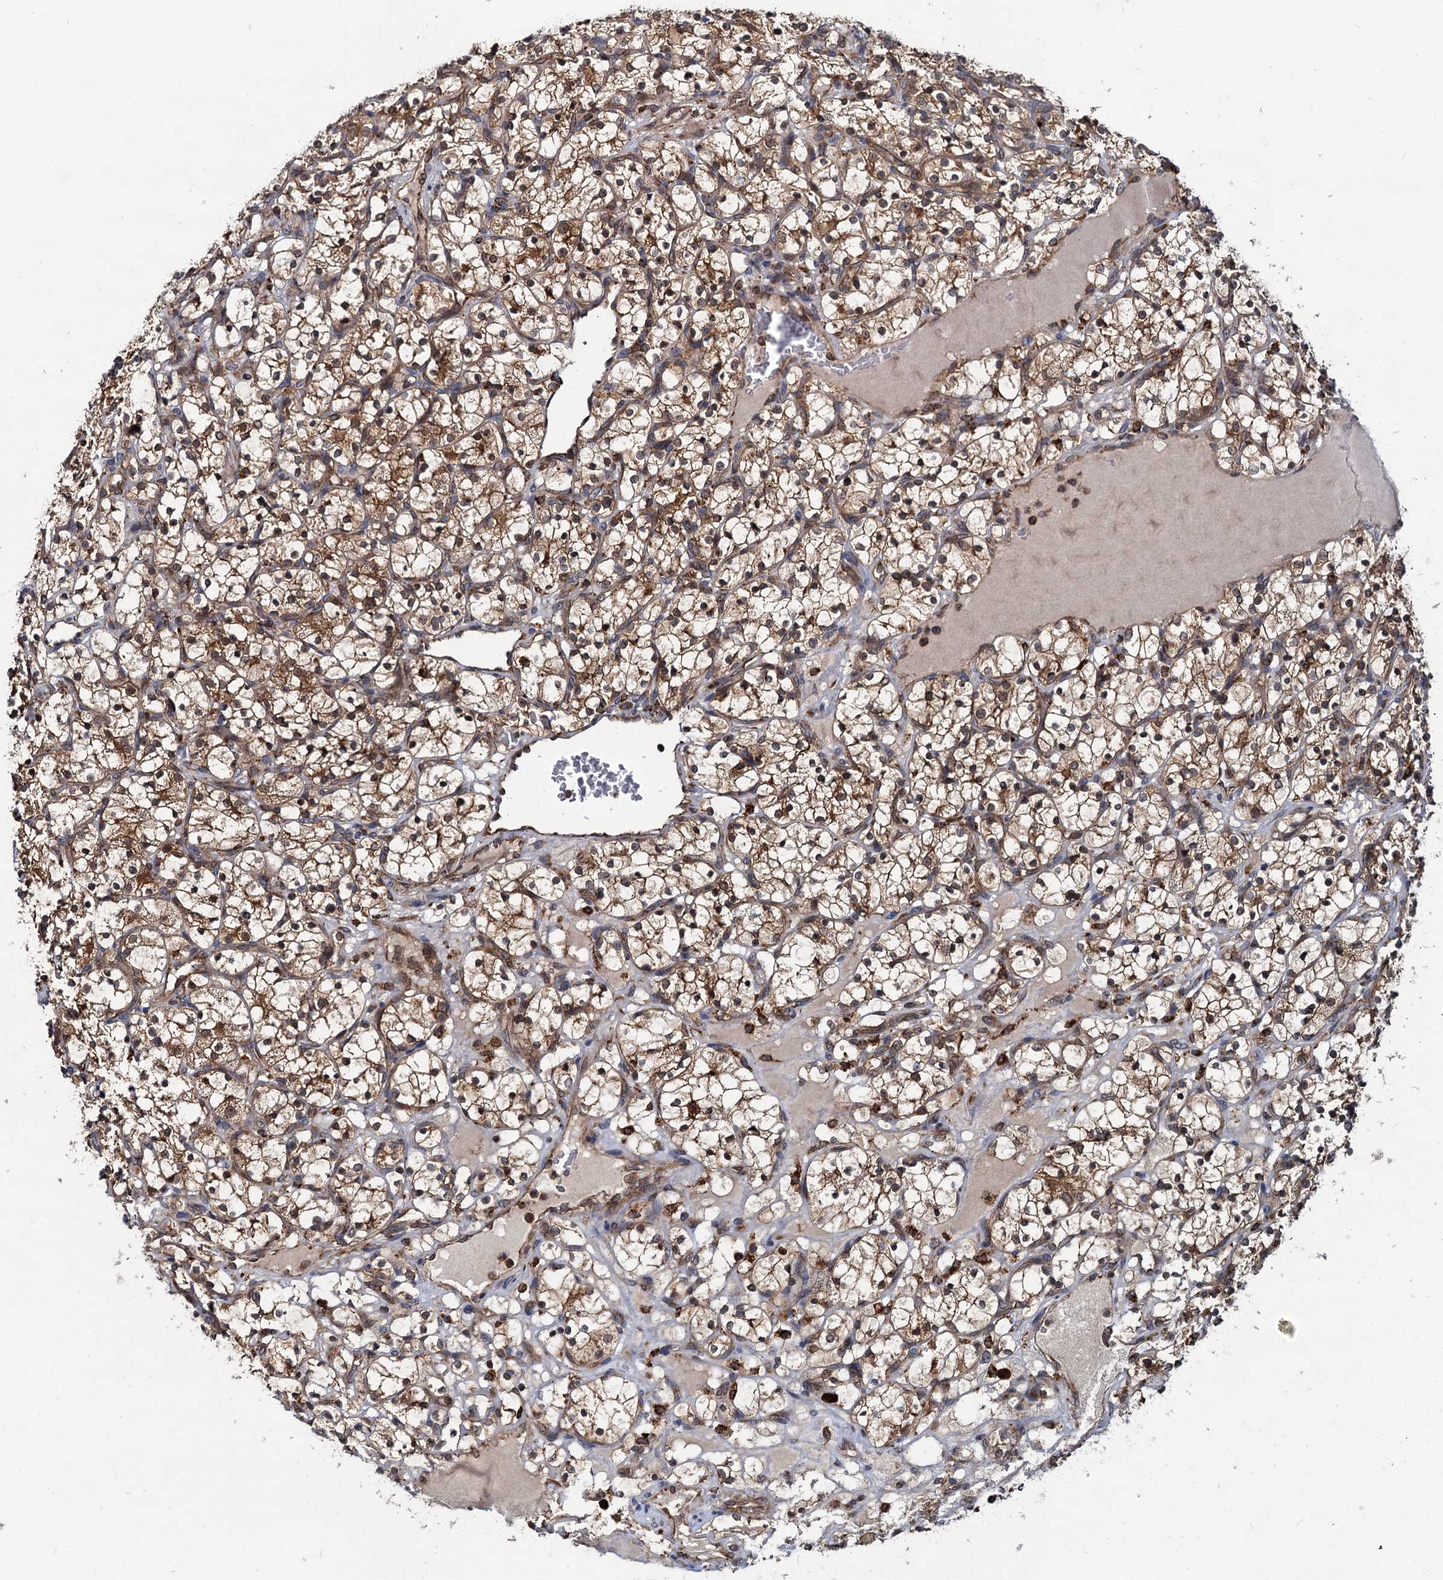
{"staining": {"intensity": "moderate", "quantity": ">75%", "location": "cytoplasmic/membranous"}, "tissue": "renal cancer", "cell_type": "Tumor cells", "image_type": "cancer", "snomed": [{"axis": "morphology", "description": "Adenocarcinoma, NOS"}, {"axis": "topography", "description": "Kidney"}], "caption": "Immunohistochemistry (IHC) of renal adenocarcinoma exhibits medium levels of moderate cytoplasmic/membranous positivity in approximately >75% of tumor cells.", "gene": "UFM1", "patient": {"sex": "female", "age": 69}}